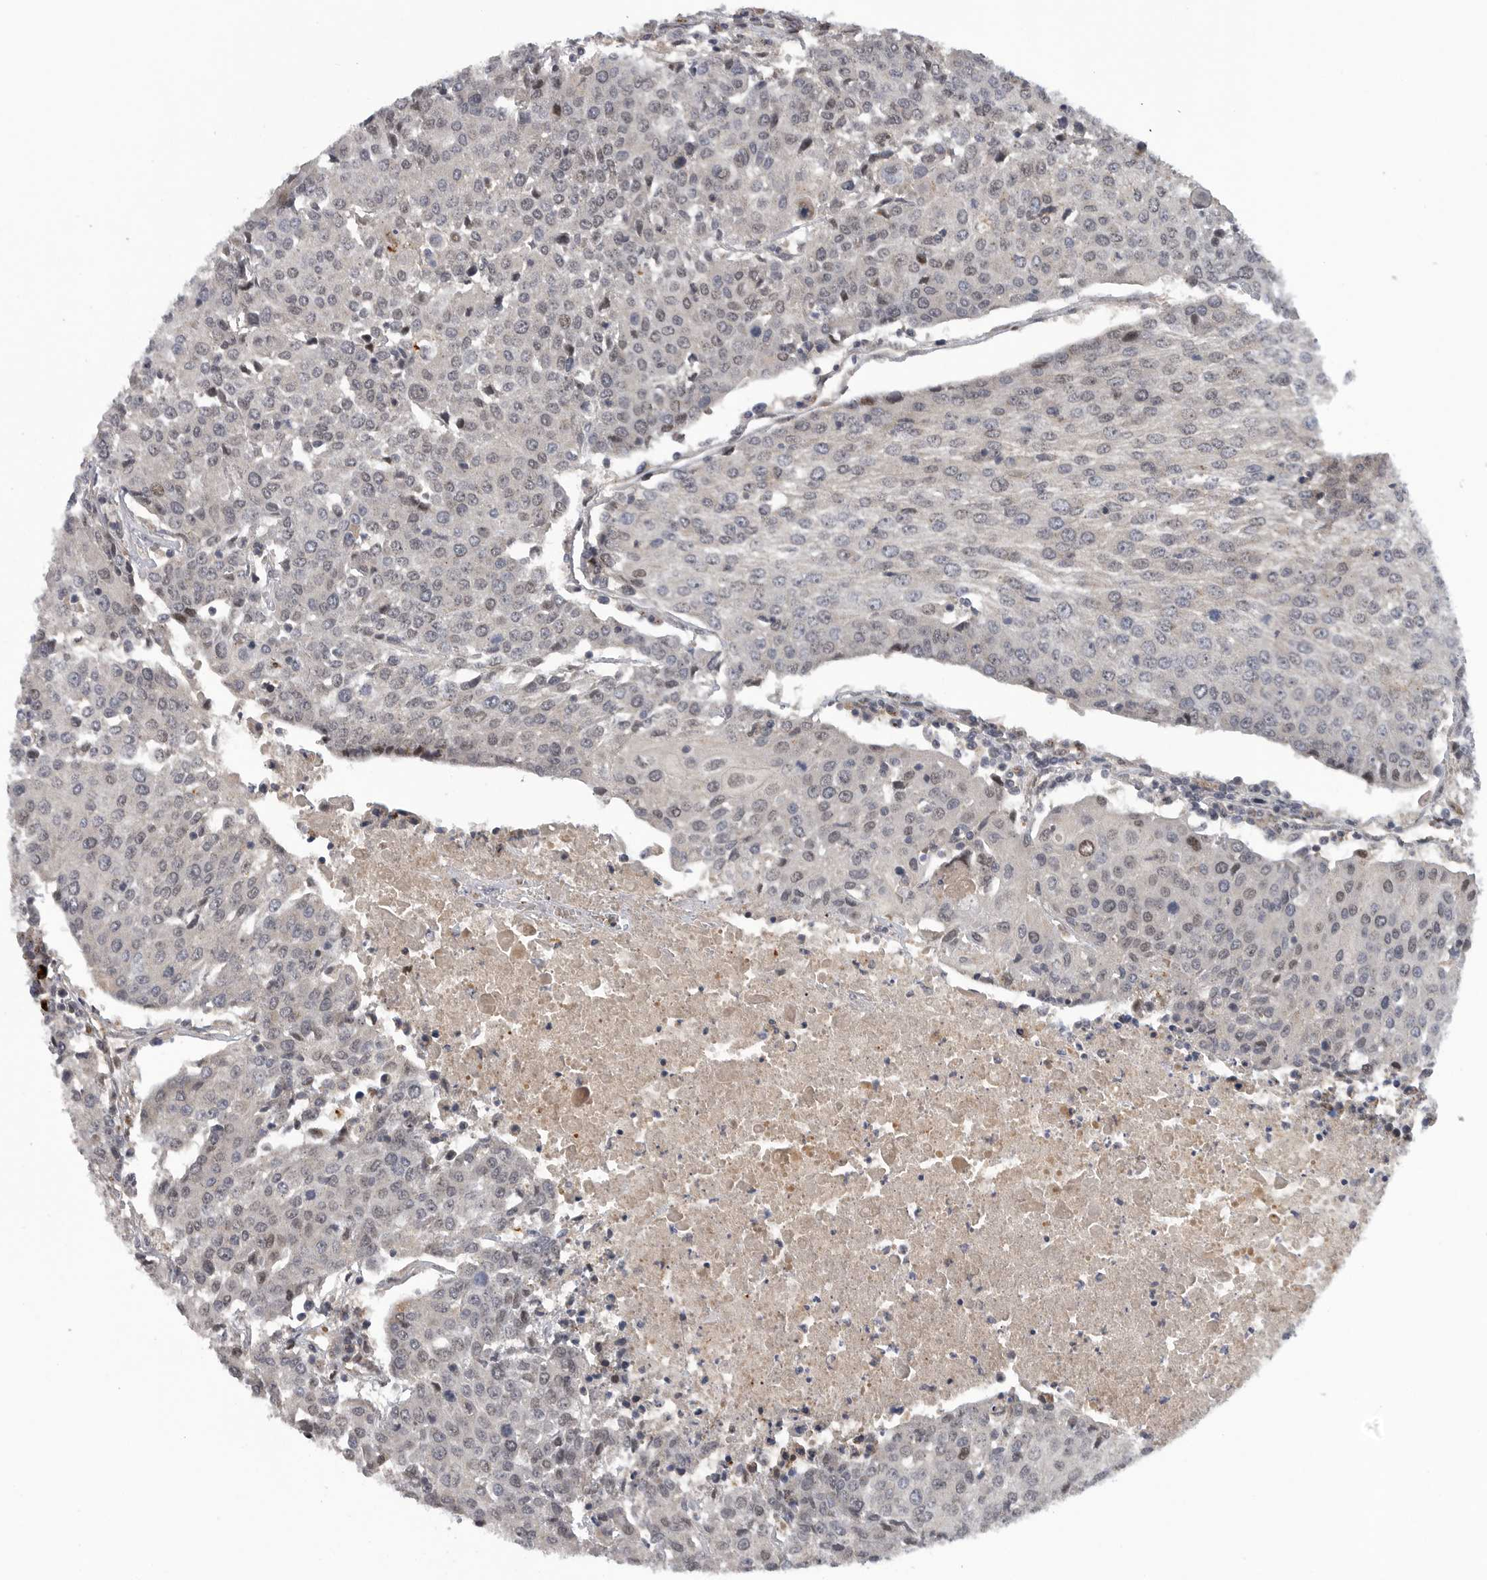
{"staining": {"intensity": "negative", "quantity": "none", "location": "none"}, "tissue": "urothelial cancer", "cell_type": "Tumor cells", "image_type": "cancer", "snomed": [{"axis": "morphology", "description": "Urothelial carcinoma, High grade"}, {"axis": "topography", "description": "Urinary bladder"}], "caption": "DAB immunohistochemical staining of human urothelial cancer demonstrates no significant positivity in tumor cells.", "gene": "TMPRSS11F", "patient": {"sex": "female", "age": 85}}